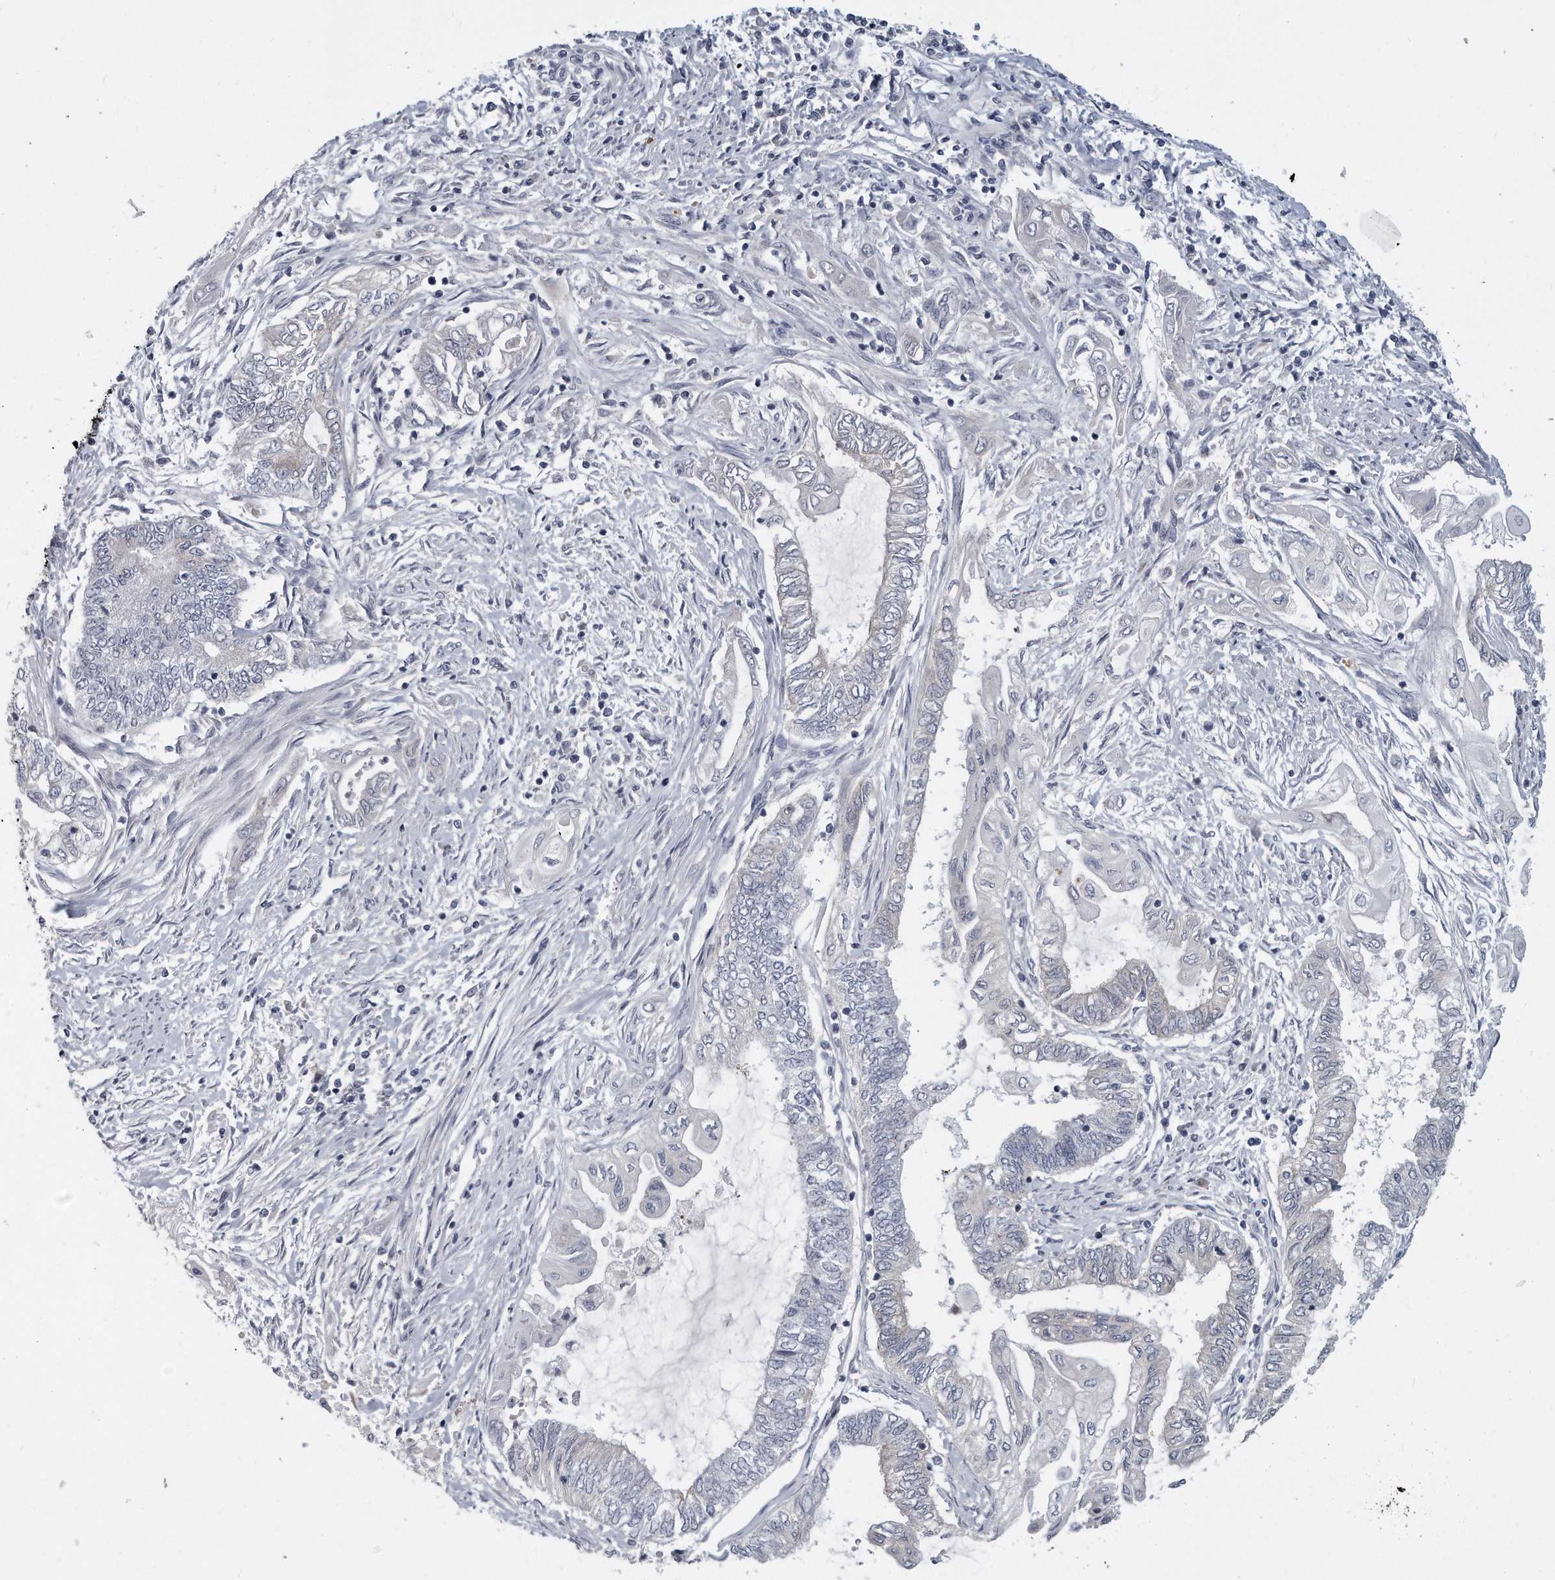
{"staining": {"intensity": "negative", "quantity": "none", "location": "none"}, "tissue": "endometrial cancer", "cell_type": "Tumor cells", "image_type": "cancer", "snomed": [{"axis": "morphology", "description": "Adenocarcinoma, NOS"}, {"axis": "topography", "description": "Uterus"}, {"axis": "topography", "description": "Endometrium"}], "caption": "The photomicrograph exhibits no significant staining in tumor cells of endometrial adenocarcinoma. Brightfield microscopy of IHC stained with DAB (3,3'-diaminobenzidine) (brown) and hematoxylin (blue), captured at high magnification.", "gene": "PLEKHA6", "patient": {"sex": "female", "age": 70}}